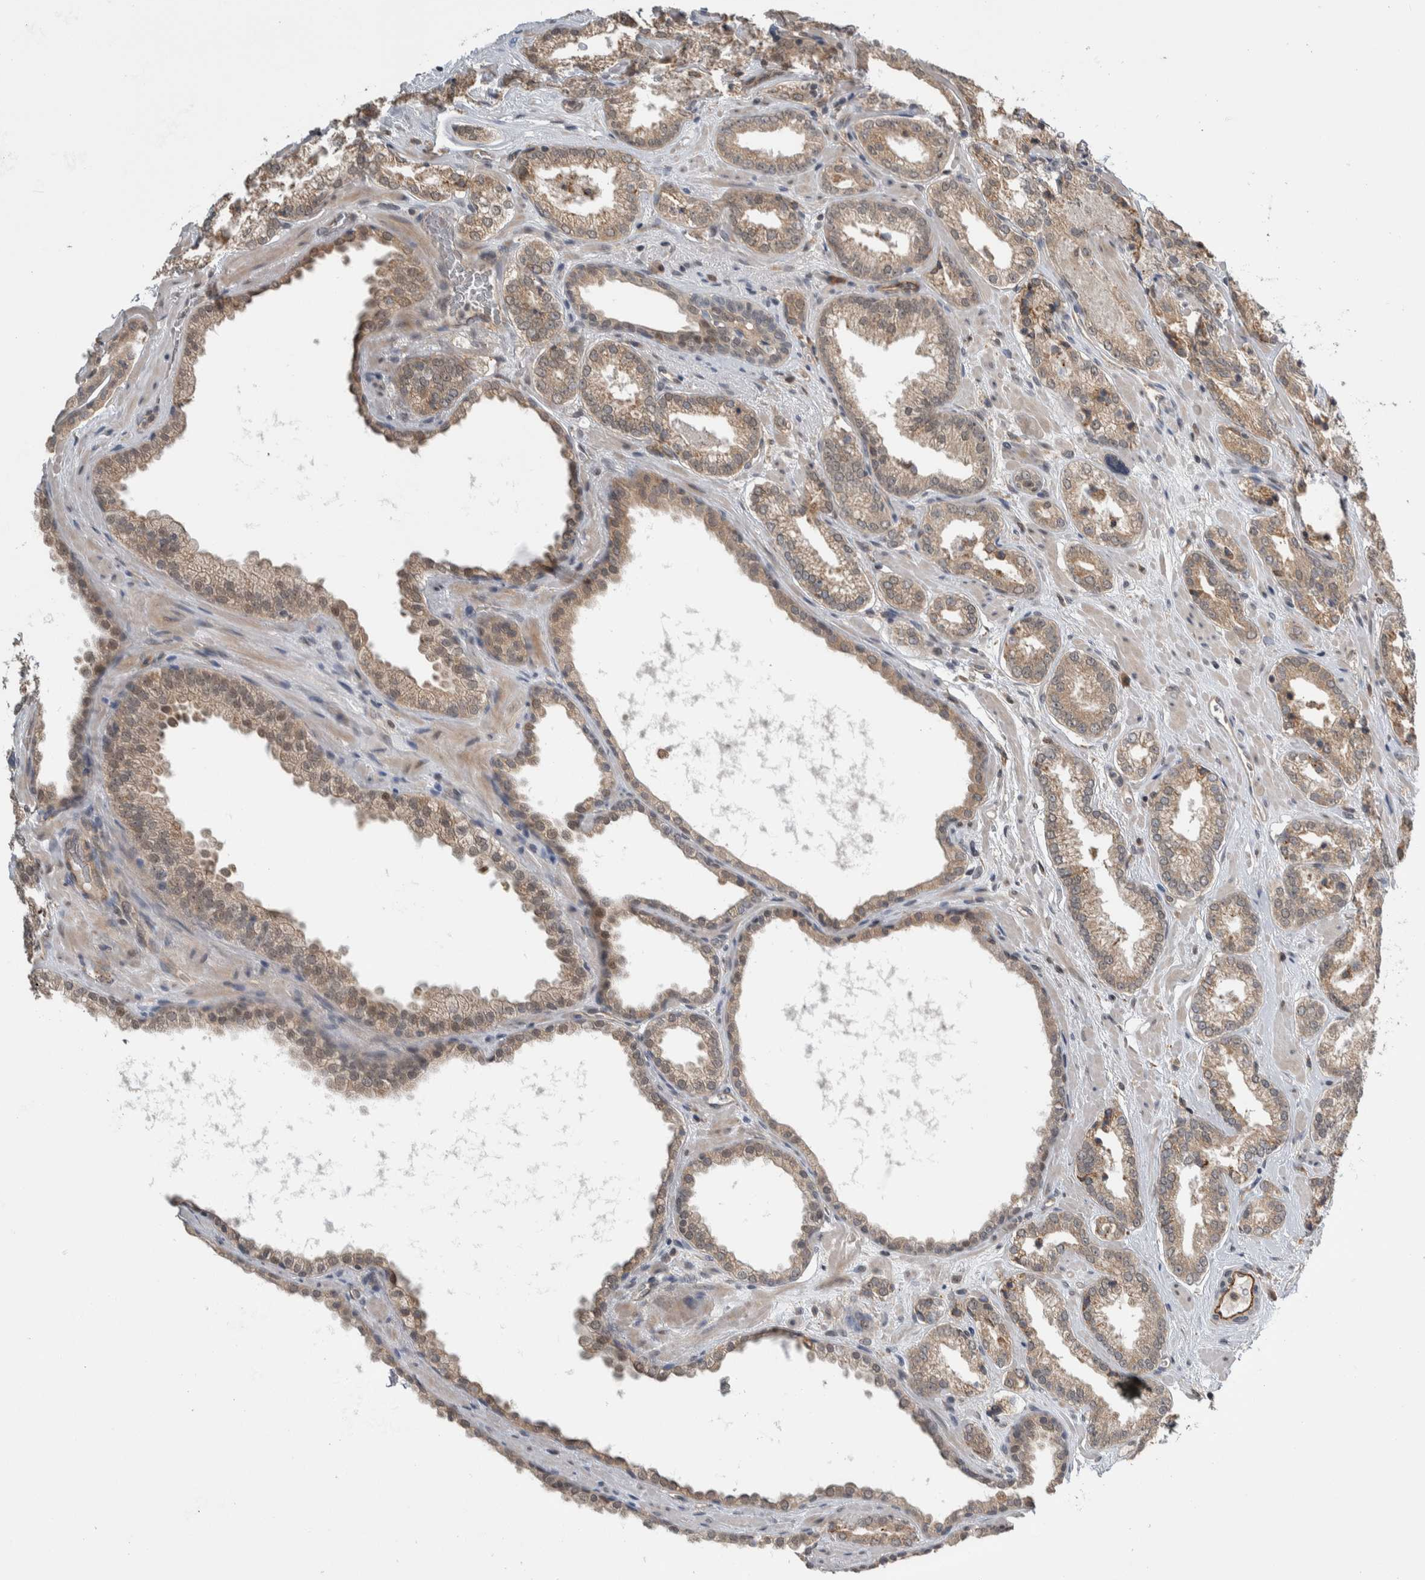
{"staining": {"intensity": "weak", "quantity": "25%-75%", "location": "cytoplasmic/membranous"}, "tissue": "prostate cancer", "cell_type": "Tumor cells", "image_type": "cancer", "snomed": [{"axis": "morphology", "description": "Adenocarcinoma, Low grade"}, {"axis": "topography", "description": "Prostate"}], "caption": "Prostate cancer stained with a protein marker demonstrates weak staining in tumor cells.", "gene": "PRDM4", "patient": {"sex": "male", "age": 62}}